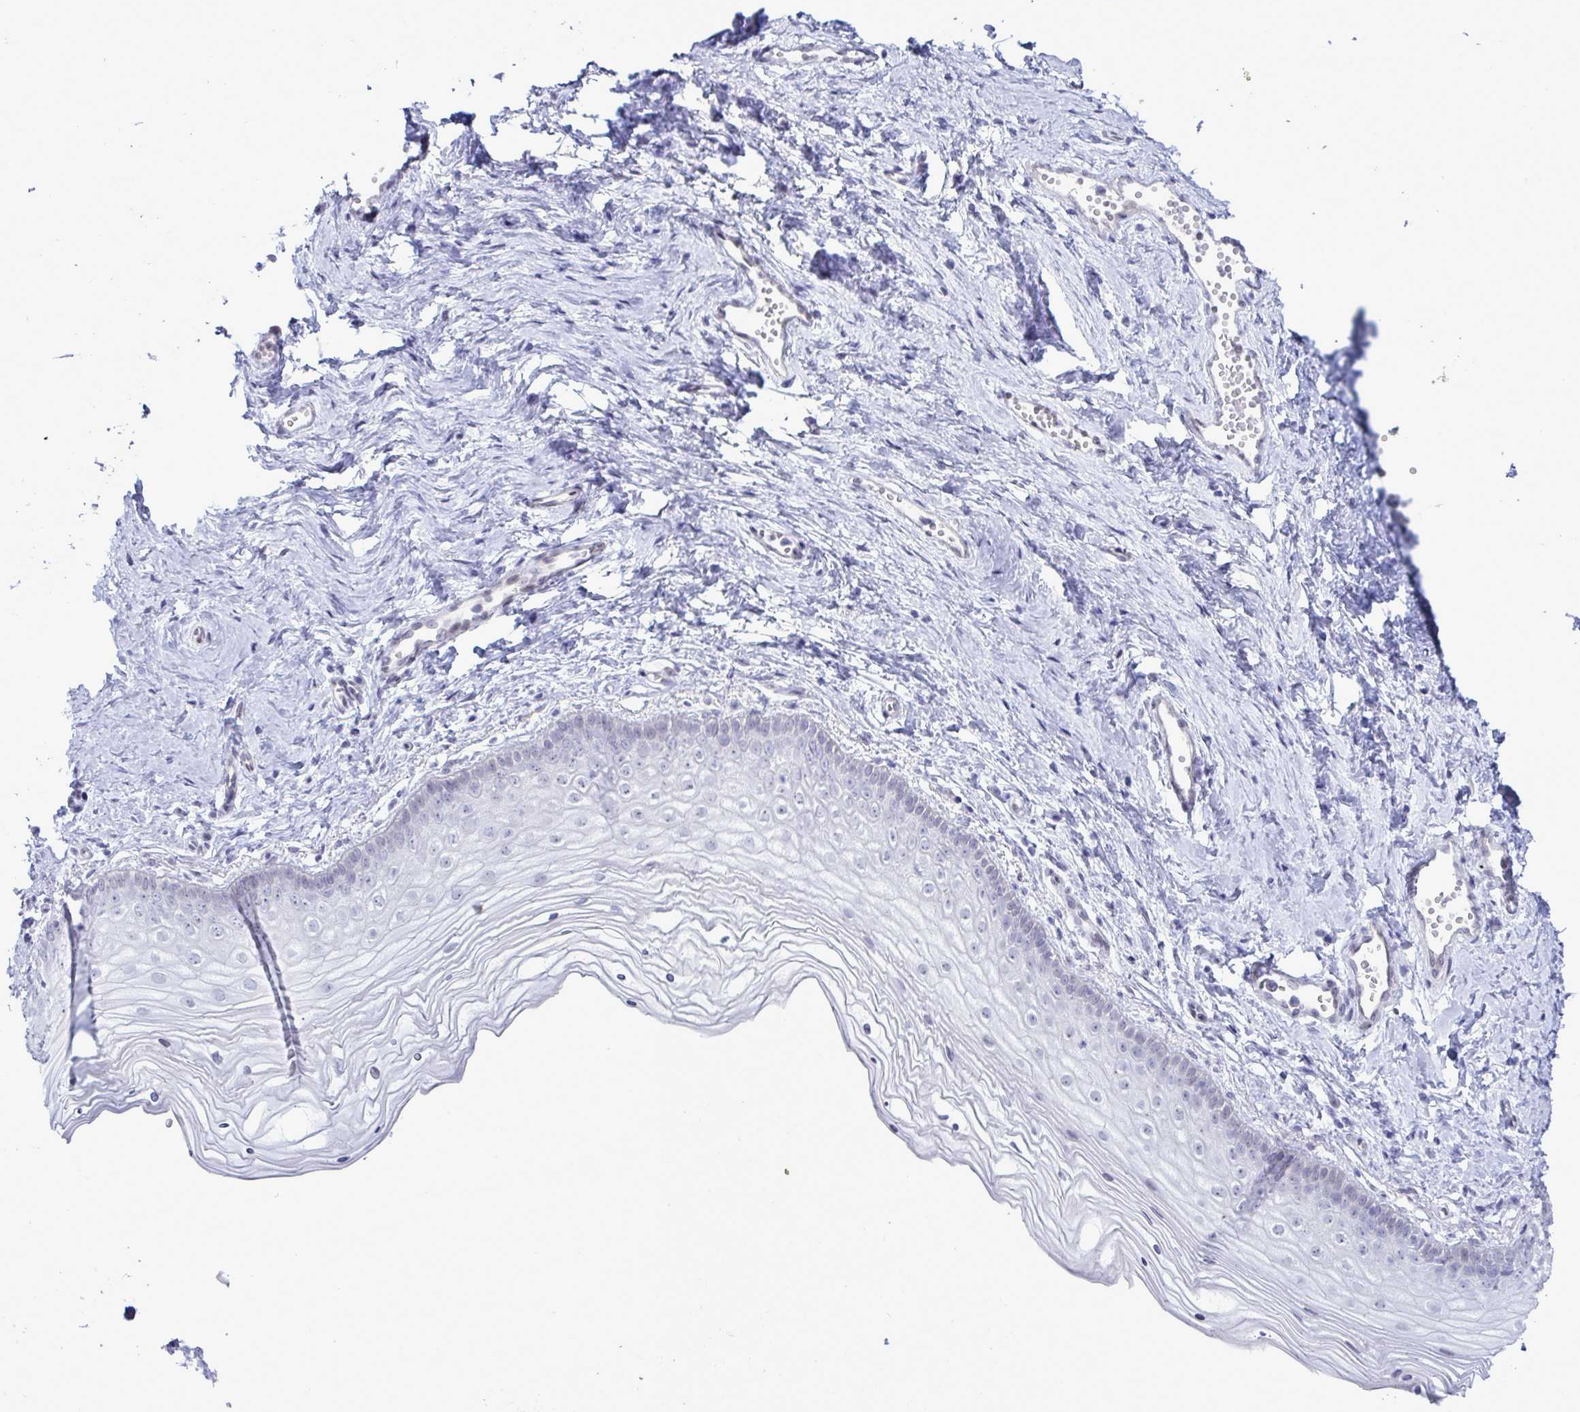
{"staining": {"intensity": "negative", "quantity": "none", "location": "none"}, "tissue": "vagina", "cell_type": "Squamous epithelial cells", "image_type": "normal", "snomed": [{"axis": "morphology", "description": "Normal tissue, NOS"}, {"axis": "topography", "description": "Vagina"}], "caption": "Vagina was stained to show a protein in brown. There is no significant expression in squamous epithelial cells. (DAB (3,3'-diaminobenzidine) IHC, high magnification).", "gene": "MFSD4A", "patient": {"sex": "female", "age": 38}}